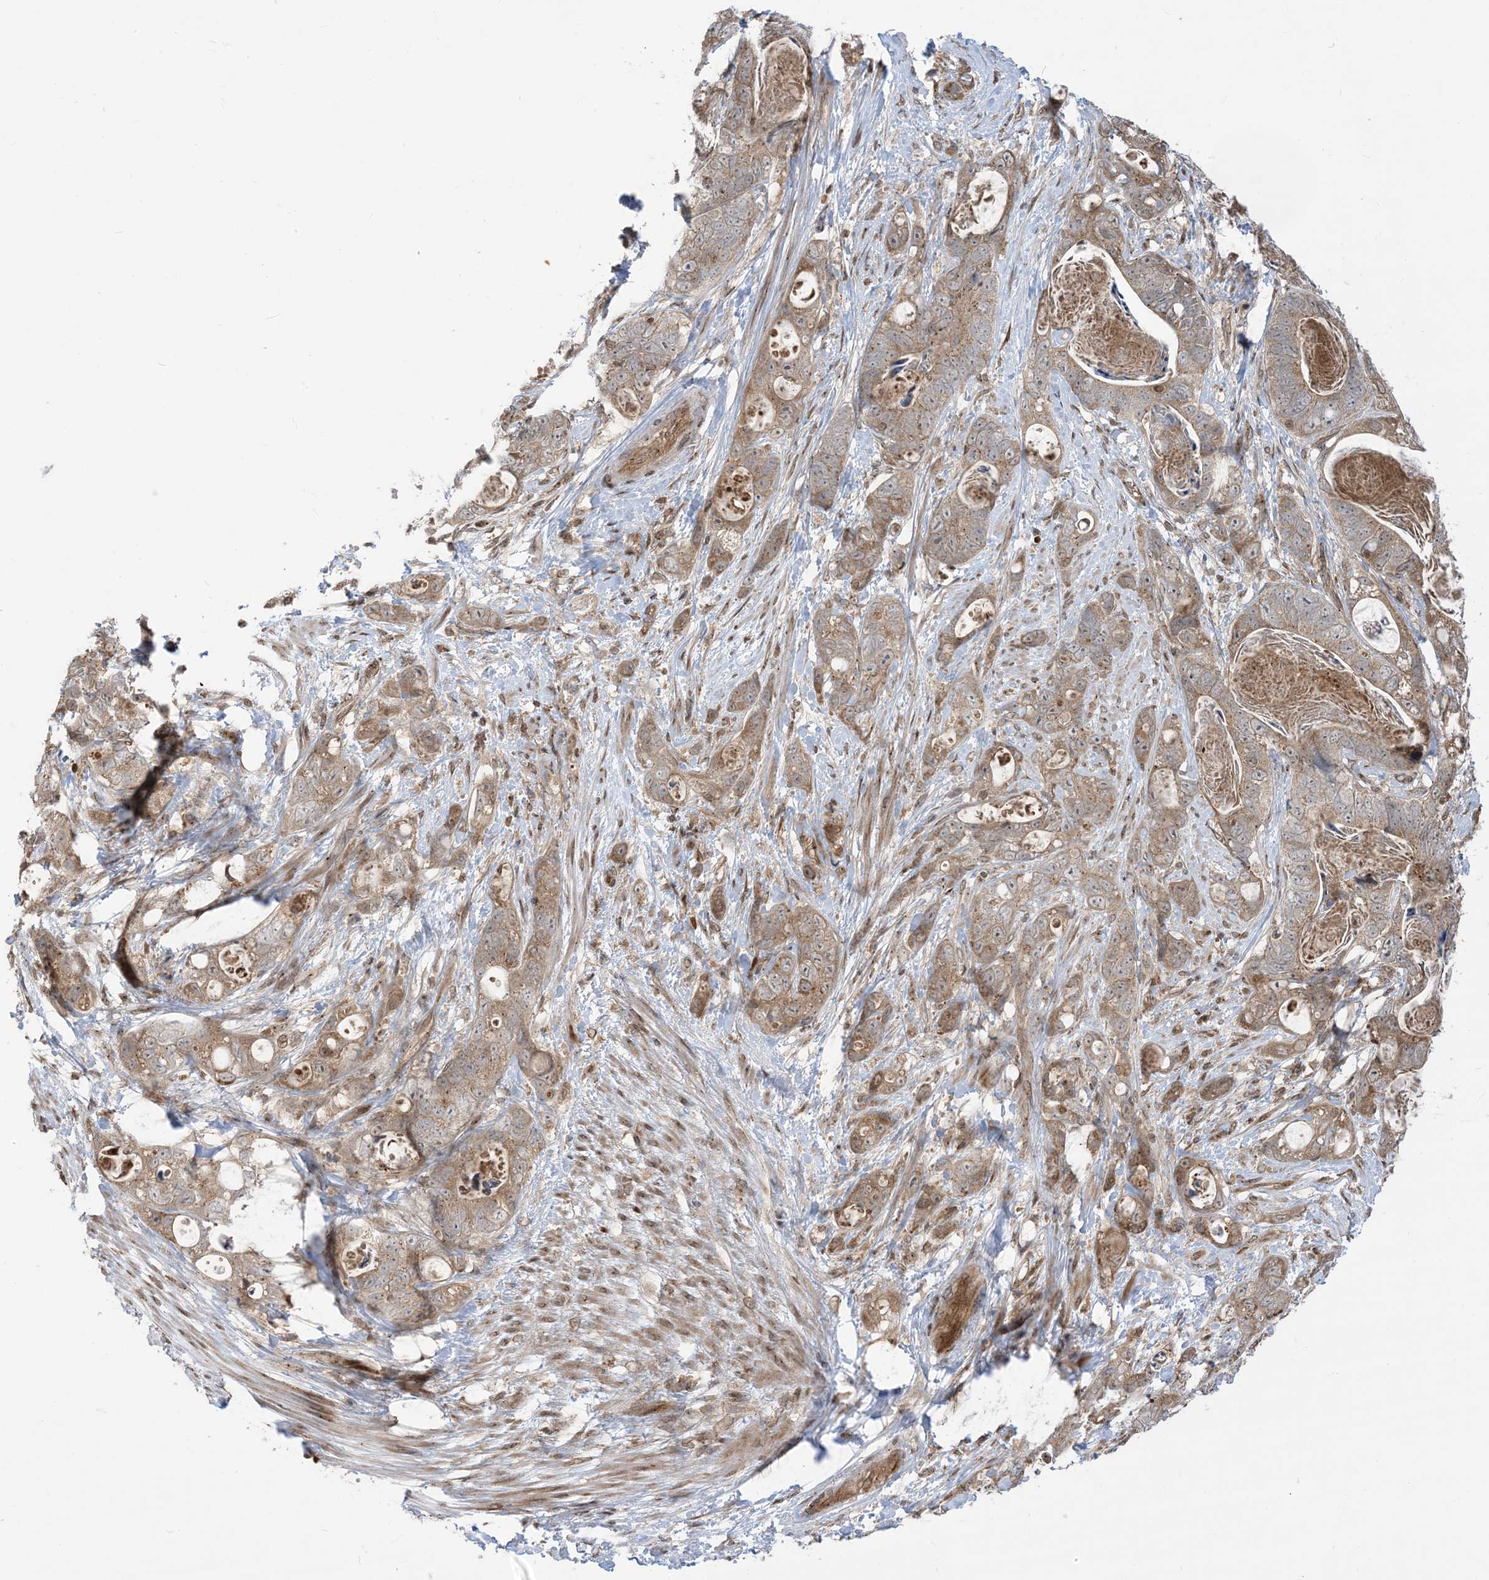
{"staining": {"intensity": "moderate", "quantity": ">75%", "location": "cytoplasmic/membranous"}, "tissue": "stomach cancer", "cell_type": "Tumor cells", "image_type": "cancer", "snomed": [{"axis": "morphology", "description": "Normal tissue, NOS"}, {"axis": "morphology", "description": "Adenocarcinoma, NOS"}, {"axis": "topography", "description": "Stomach"}], "caption": "Protein analysis of stomach adenocarcinoma tissue displays moderate cytoplasmic/membranous staining in about >75% of tumor cells.", "gene": "CASP4", "patient": {"sex": "female", "age": 89}}